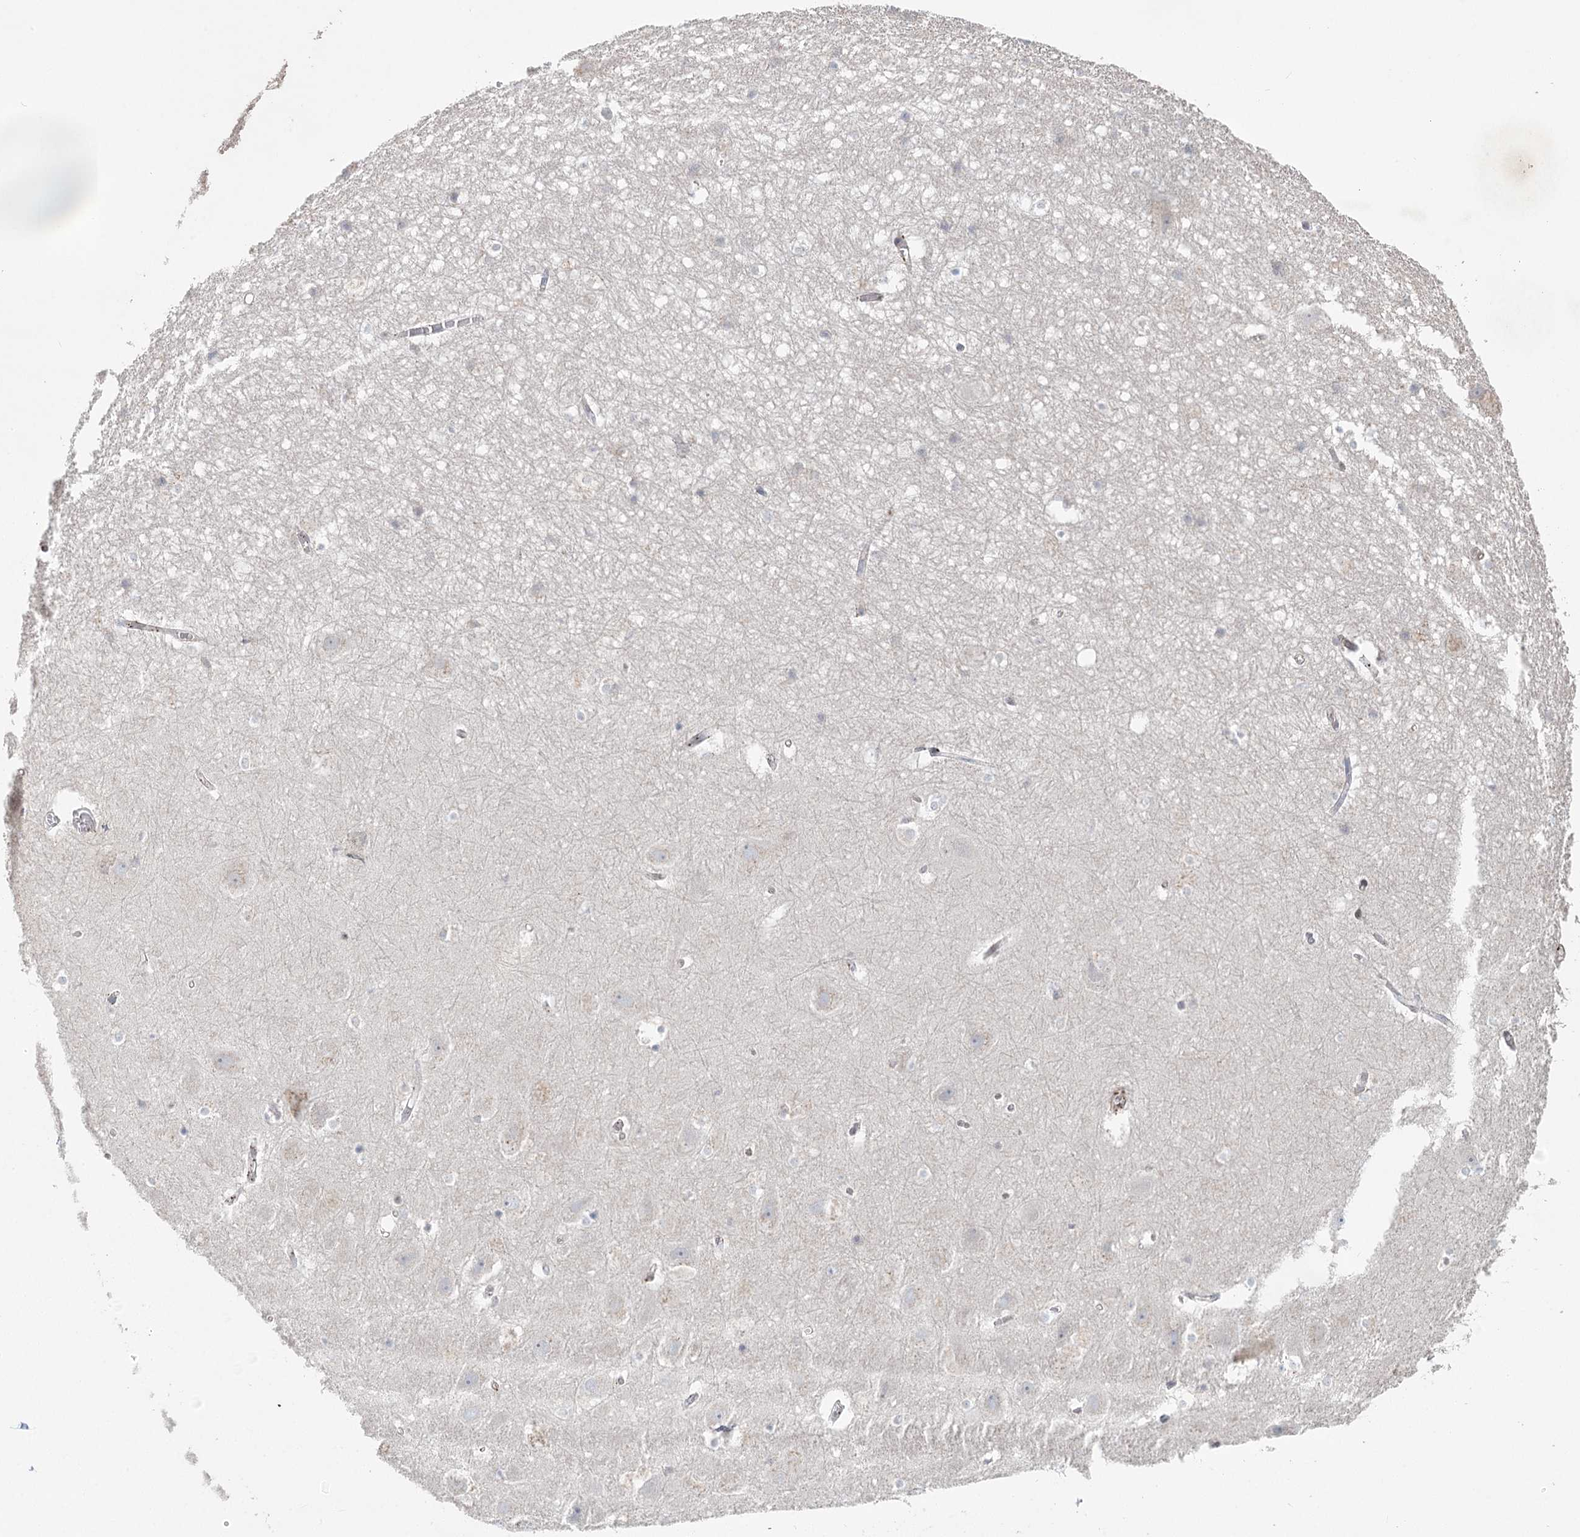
{"staining": {"intensity": "negative", "quantity": "none", "location": "none"}, "tissue": "hippocampus", "cell_type": "Glial cells", "image_type": "normal", "snomed": [{"axis": "morphology", "description": "Normal tissue, NOS"}, {"axis": "topography", "description": "Hippocampus"}], "caption": "The image shows no staining of glial cells in normal hippocampus. Nuclei are stained in blue.", "gene": "AMTN", "patient": {"sex": "female", "age": 52}}